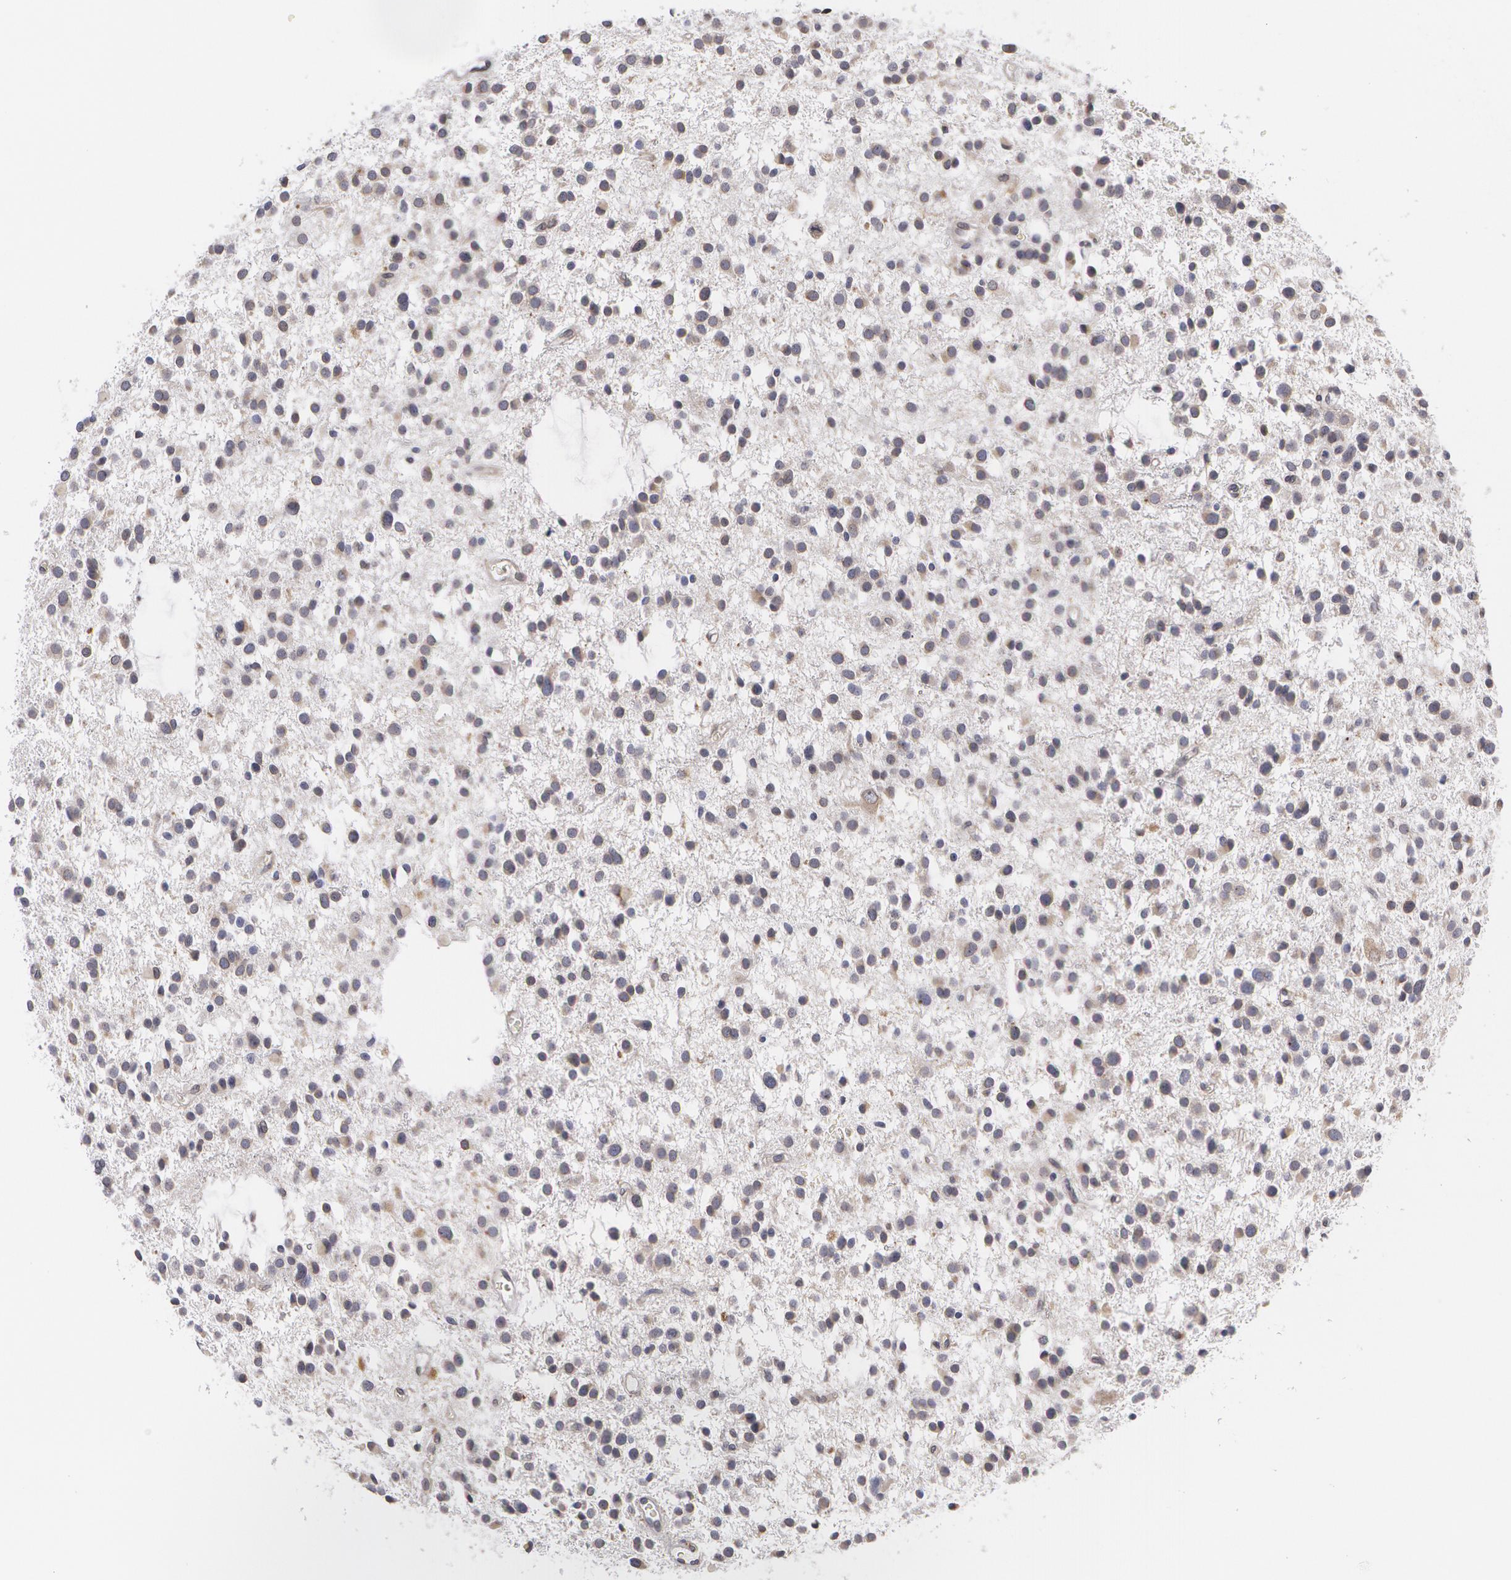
{"staining": {"intensity": "negative", "quantity": "none", "location": "none"}, "tissue": "glioma", "cell_type": "Tumor cells", "image_type": "cancer", "snomed": [{"axis": "morphology", "description": "Glioma, malignant, Low grade"}, {"axis": "topography", "description": "Brain"}], "caption": "Tumor cells are negative for protein expression in human low-grade glioma (malignant).", "gene": "EMD", "patient": {"sex": "female", "age": 36}}